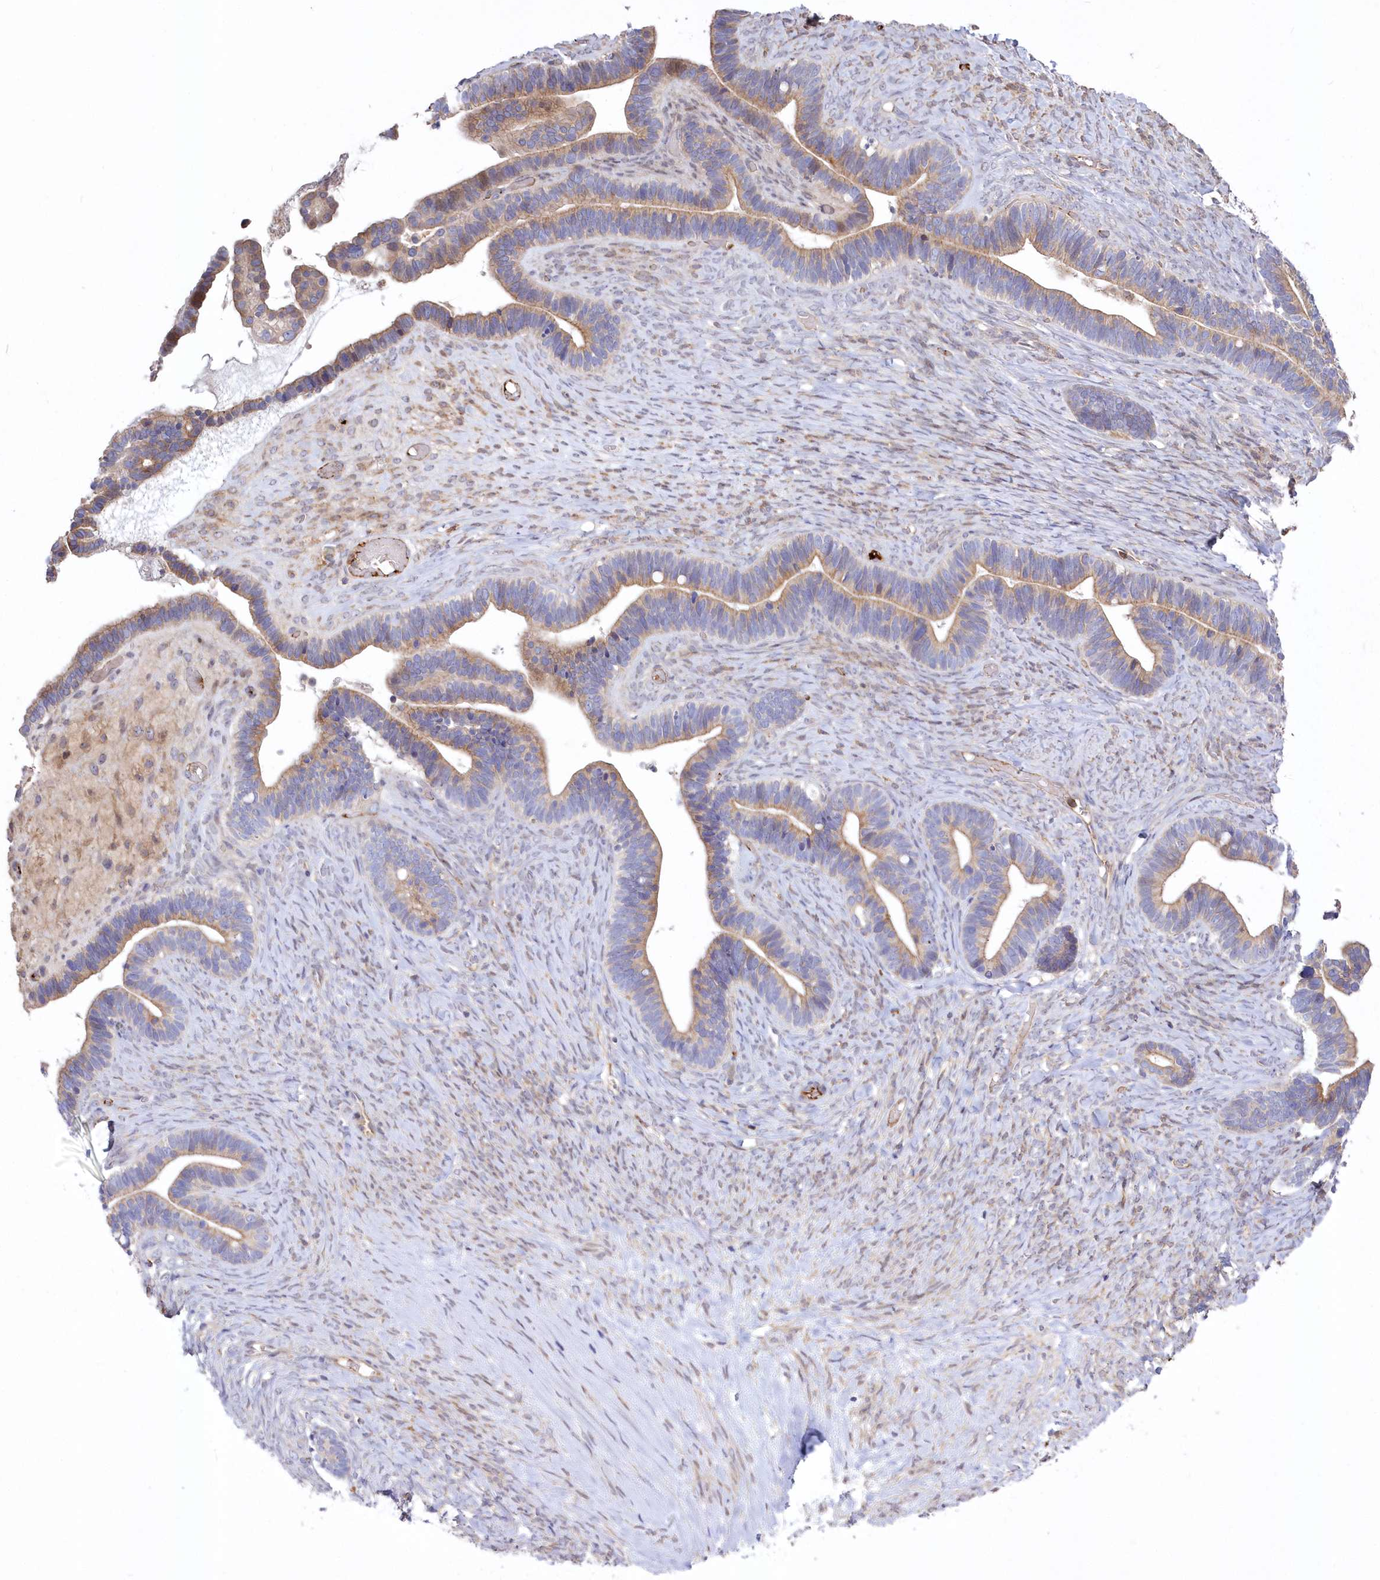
{"staining": {"intensity": "weak", "quantity": ">75%", "location": "cytoplasmic/membranous"}, "tissue": "ovarian cancer", "cell_type": "Tumor cells", "image_type": "cancer", "snomed": [{"axis": "morphology", "description": "Cystadenocarcinoma, serous, NOS"}, {"axis": "topography", "description": "Ovary"}], "caption": "A micrograph of human ovarian cancer (serous cystadenocarcinoma) stained for a protein displays weak cytoplasmic/membranous brown staining in tumor cells.", "gene": "WBP1L", "patient": {"sex": "female", "age": 56}}